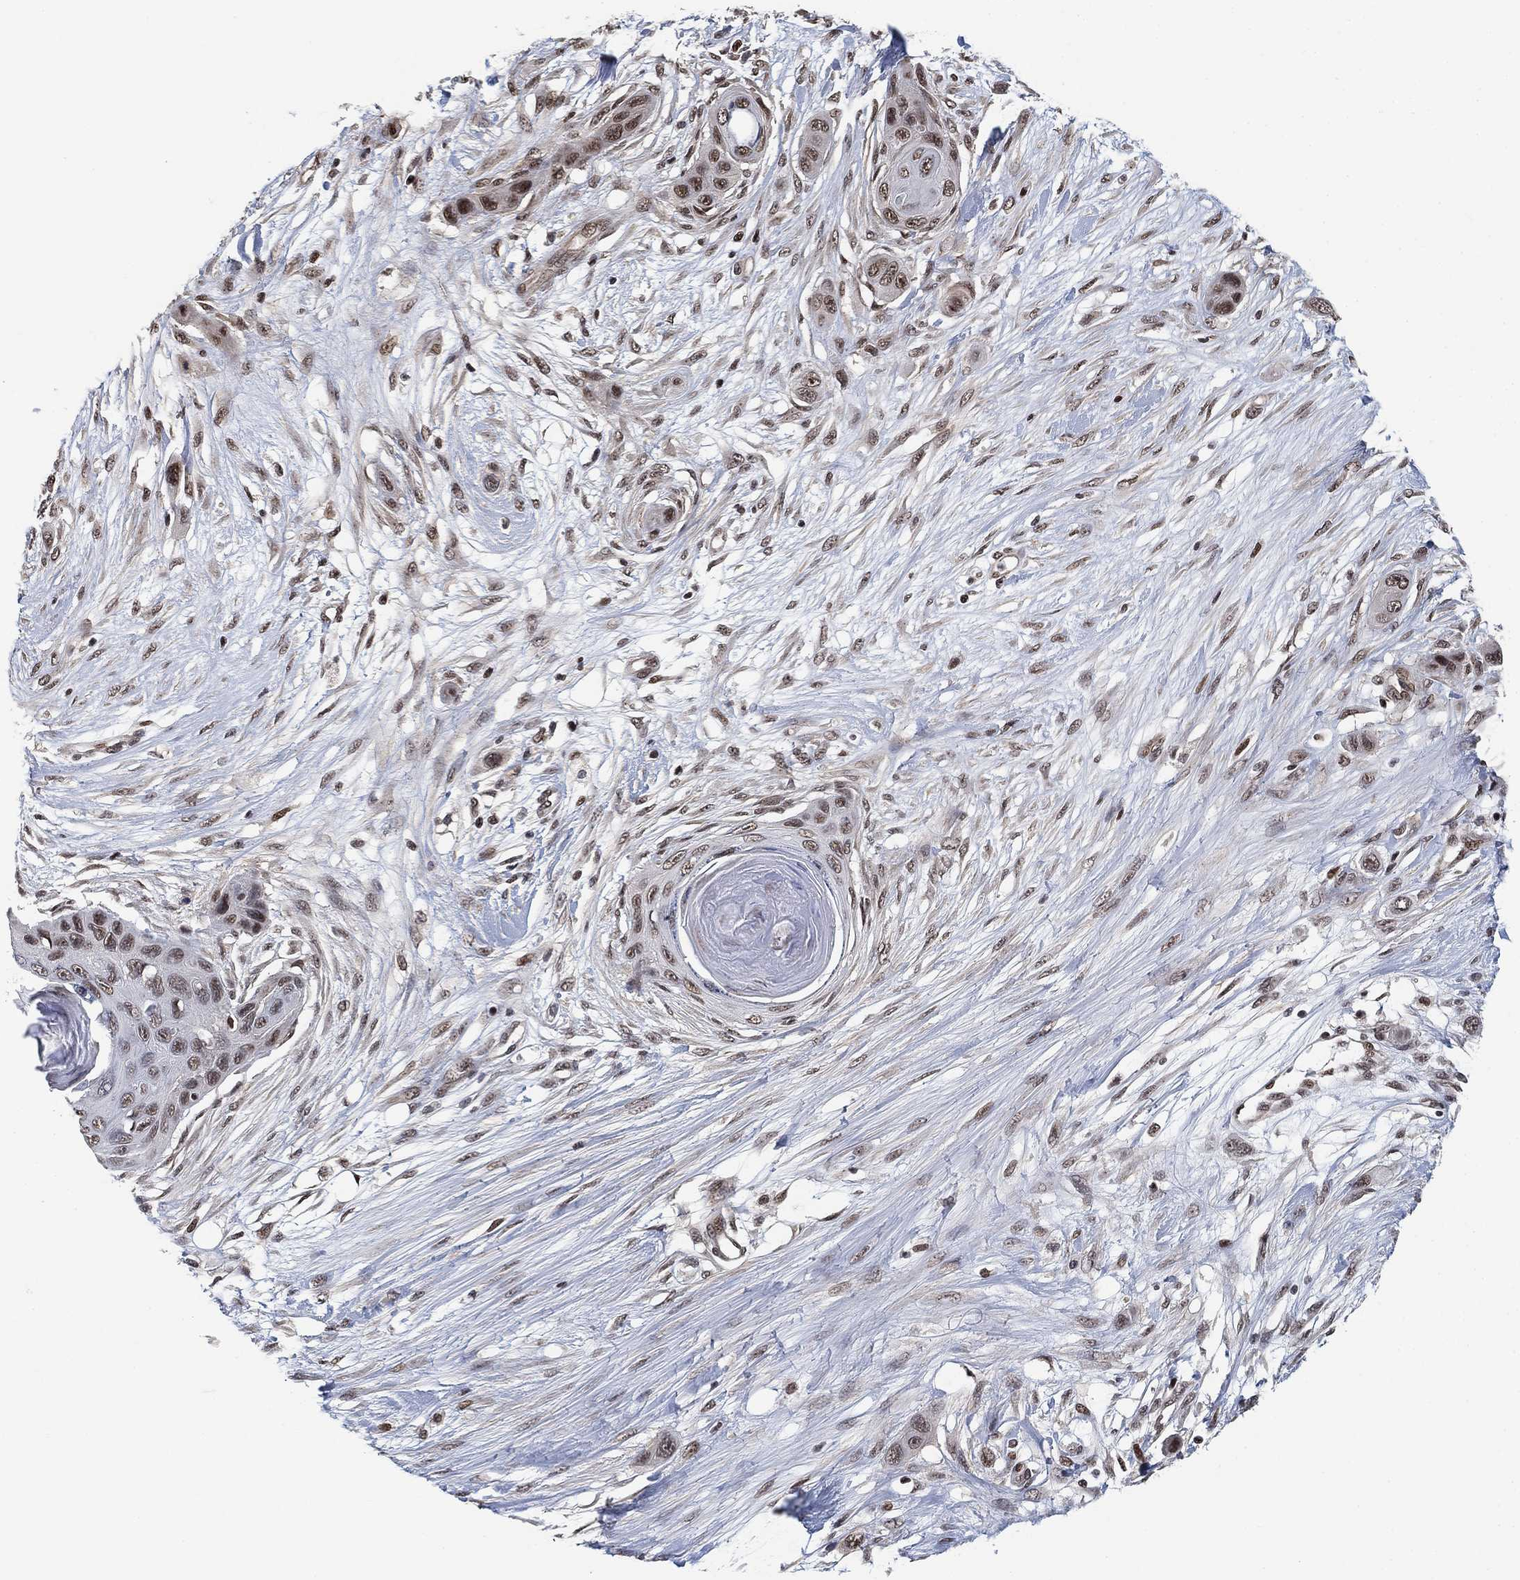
{"staining": {"intensity": "moderate", "quantity": "25%-75%", "location": "nuclear"}, "tissue": "skin cancer", "cell_type": "Tumor cells", "image_type": "cancer", "snomed": [{"axis": "morphology", "description": "Squamous cell carcinoma, NOS"}, {"axis": "topography", "description": "Skin"}], "caption": "Immunohistochemical staining of human skin squamous cell carcinoma demonstrates moderate nuclear protein staining in approximately 25%-75% of tumor cells.", "gene": "ZSCAN30", "patient": {"sex": "male", "age": 79}}